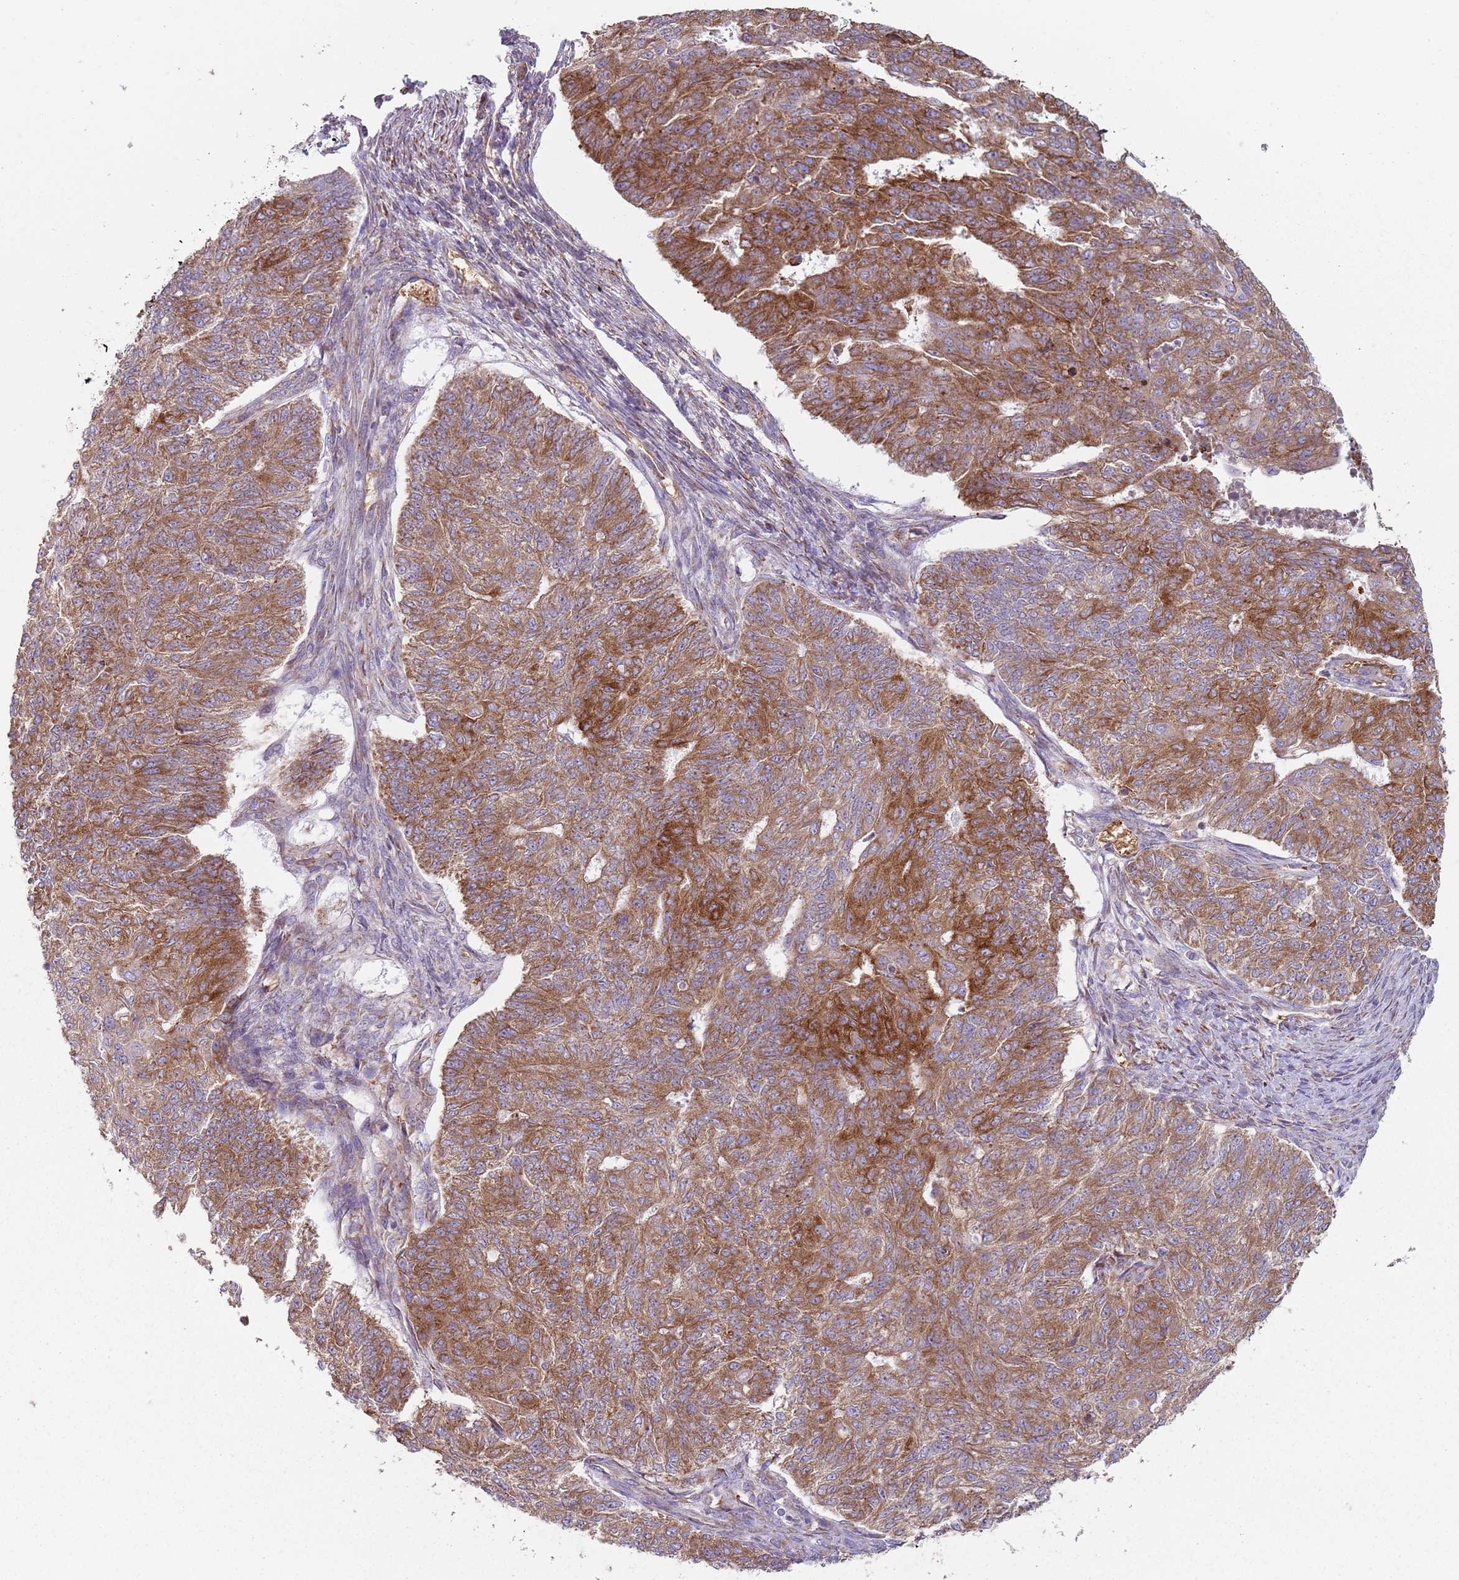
{"staining": {"intensity": "moderate", "quantity": ">75%", "location": "cytoplasmic/membranous"}, "tissue": "endometrial cancer", "cell_type": "Tumor cells", "image_type": "cancer", "snomed": [{"axis": "morphology", "description": "Adenocarcinoma, NOS"}, {"axis": "topography", "description": "Endometrium"}], "caption": "About >75% of tumor cells in endometrial cancer demonstrate moderate cytoplasmic/membranous protein expression as visualized by brown immunohistochemical staining.", "gene": "SPATA2", "patient": {"sex": "female", "age": 32}}